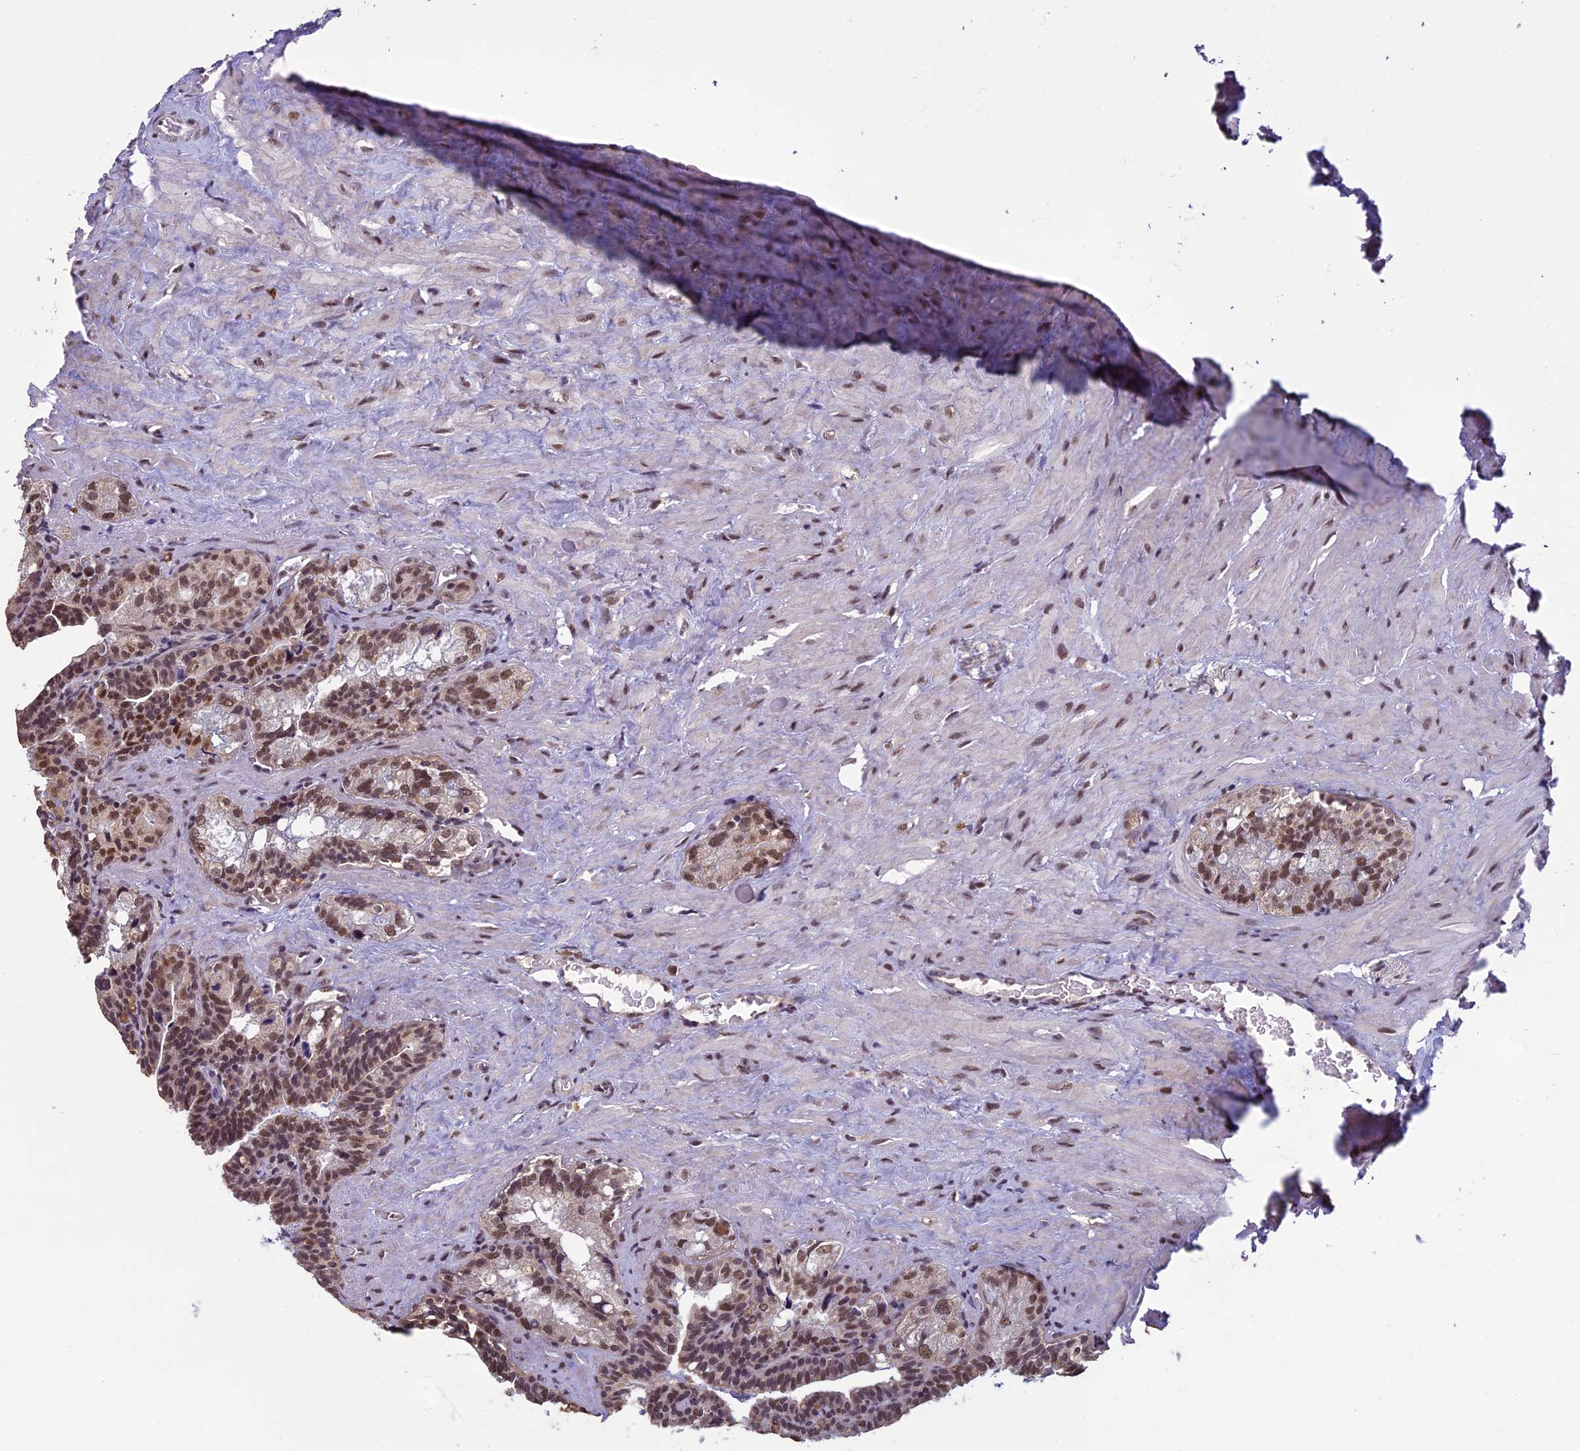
{"staining": {"intensity": "moderate", "quantity": ">75%", "location": "nuclear"}, "tissue": "seminal vesicle", "cell_type": "Glandular cells", "image_type": "normal", "snomed": [{"axis": "morphology", "description": "Normal tissue, NOS"}, {"axis": "topography", "description": "Seminal veicle"}], "caption": "Protein expression analysis of unremarkable seminal vesicle displays moderate nuclear staining in about >75% of glandular cells. (IHC, brightfield microscopy, high magnification).", "gene": "RNF40", "patient": {"sex": "male", "age": 68}}